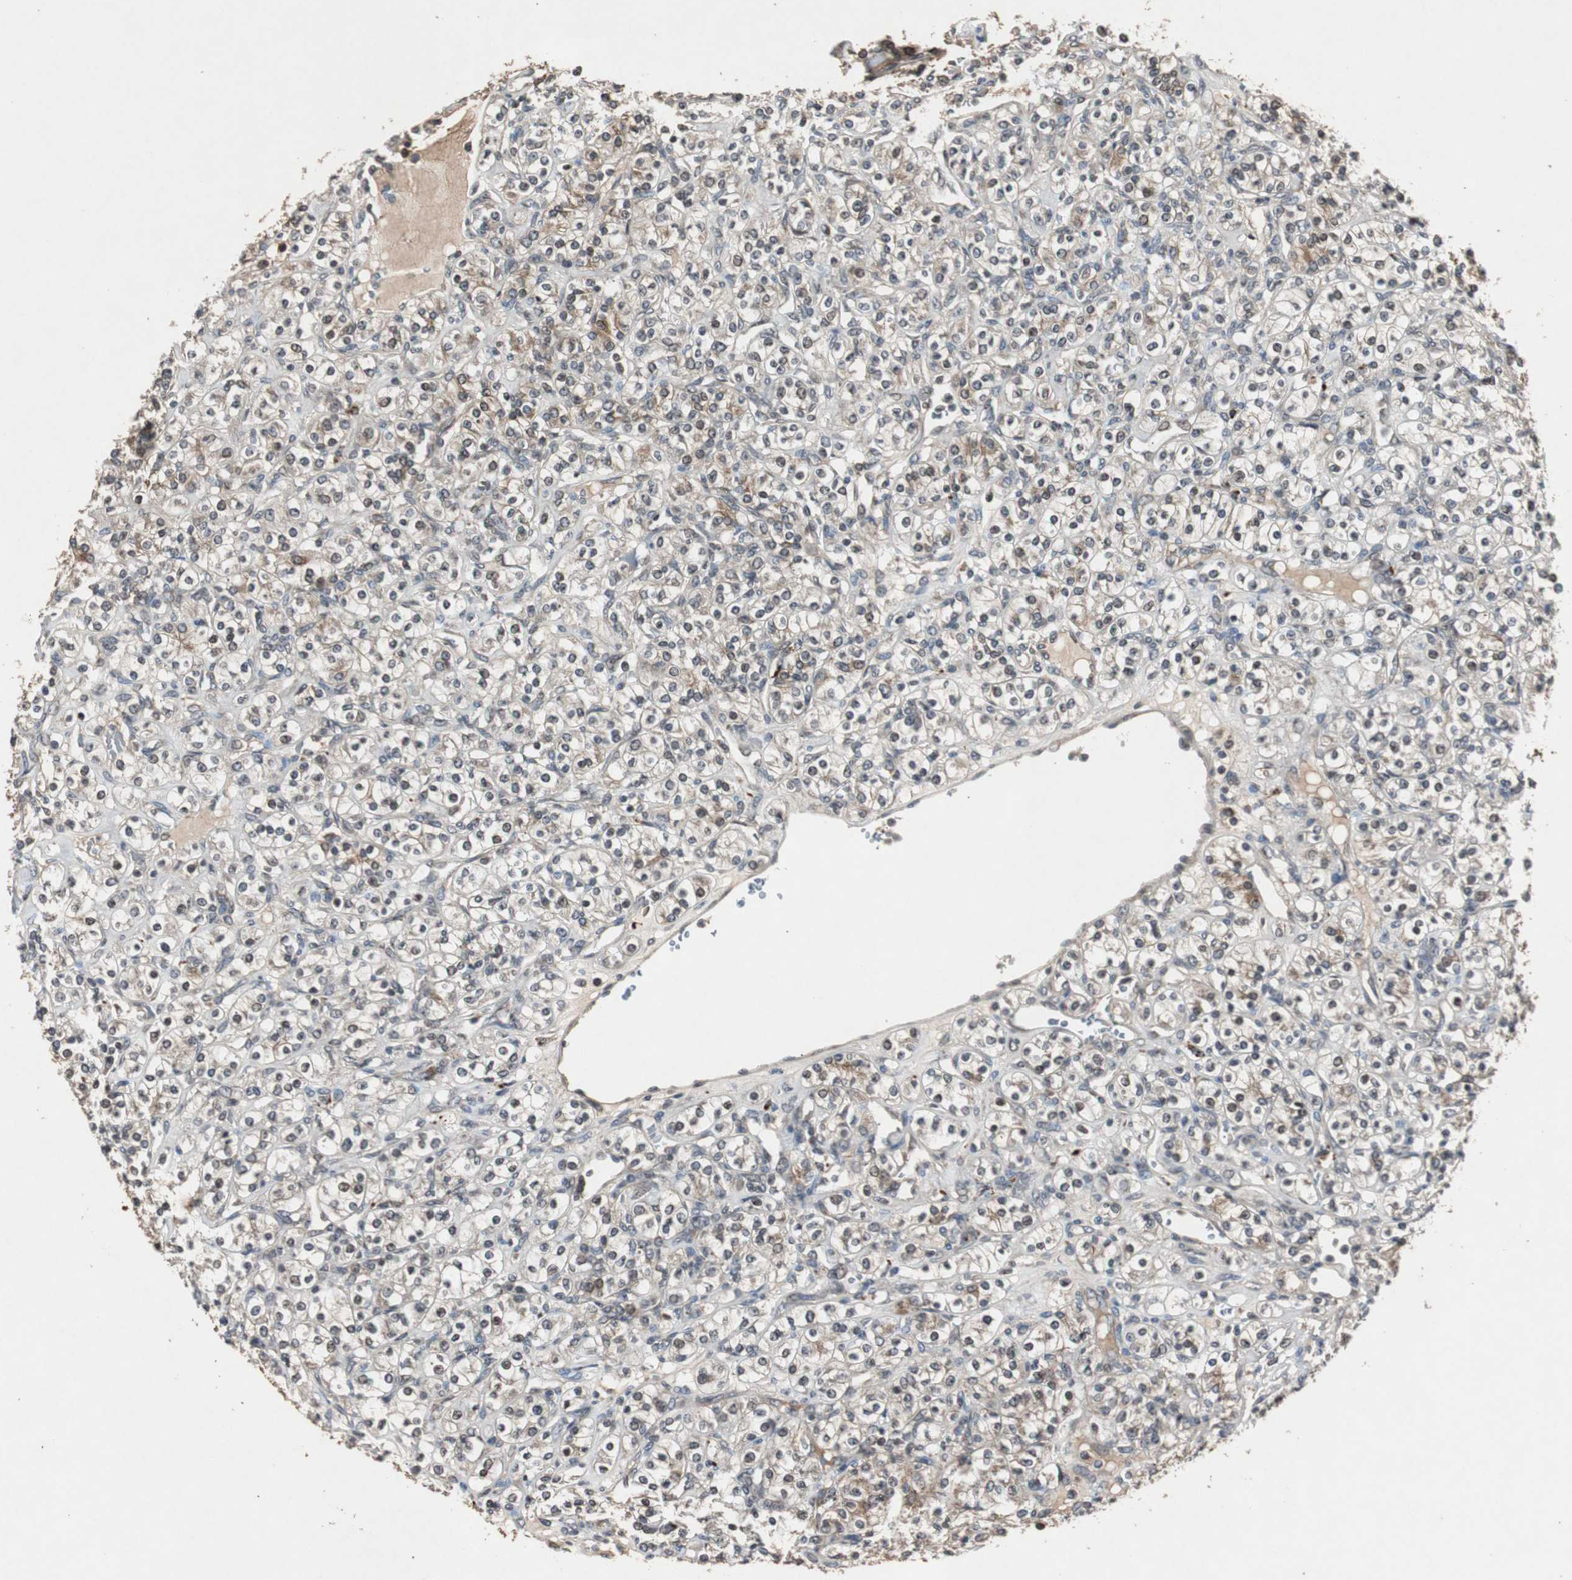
{"staining": {"intensity": "negative", "quantity": "none", "location": "none"}, "tissue": "renal cancer", "cell_type": "Tumor cells", "image_type": "cancer", "snomed": [{"axis": "morphology", "description": "Adenocarcinoma, NOS"}, {"axis": "topography", "description": "Kidney"}], "caption": "Tumor cells show no significant protein expression in renal adenocarcinoma.", "gene": "SLIT2", "patient": {"sex": "male", "age": 77}}